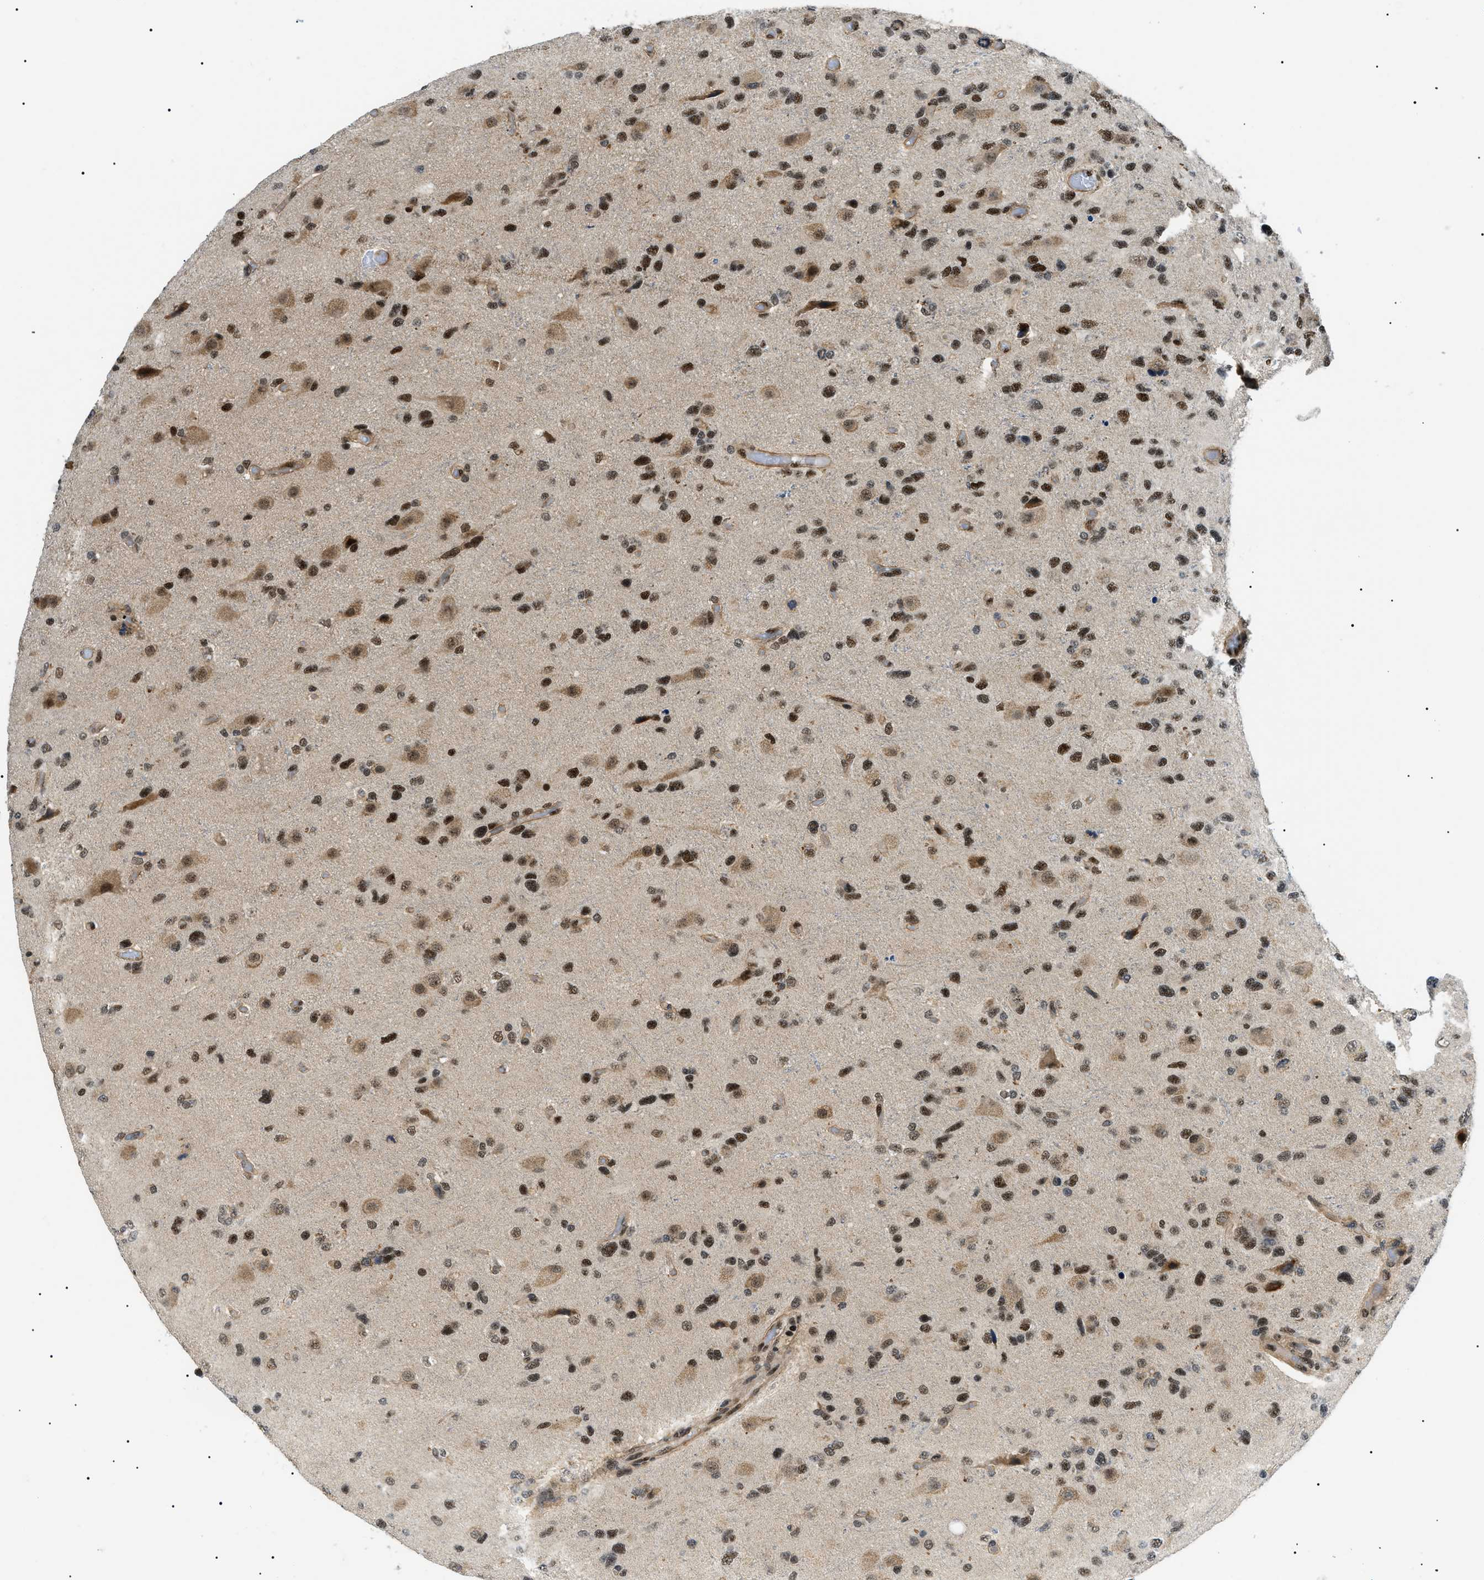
{"staining": {"intensity": "moderate", "quantity": ">75%", "location": "cytoplasmic/membranous,nuclear"}, "tissue": "glioma", "cell_type": "Tumor cells", "image_type": "cancer", "snomed": [{"axis": "morphology", "description": "Glioma, malignant, High grade"}, {"axis": "topography", "description": "Brain"}], "caption": "IHC image of glioma stained for a protein (brown), which exhibits medium levels of moderate cytoplasmic/membranous and nuclear staining in approximately >75% of tumor cells.", "gene": "CWC25", "patient": {"sex": "female", "age": 58}}